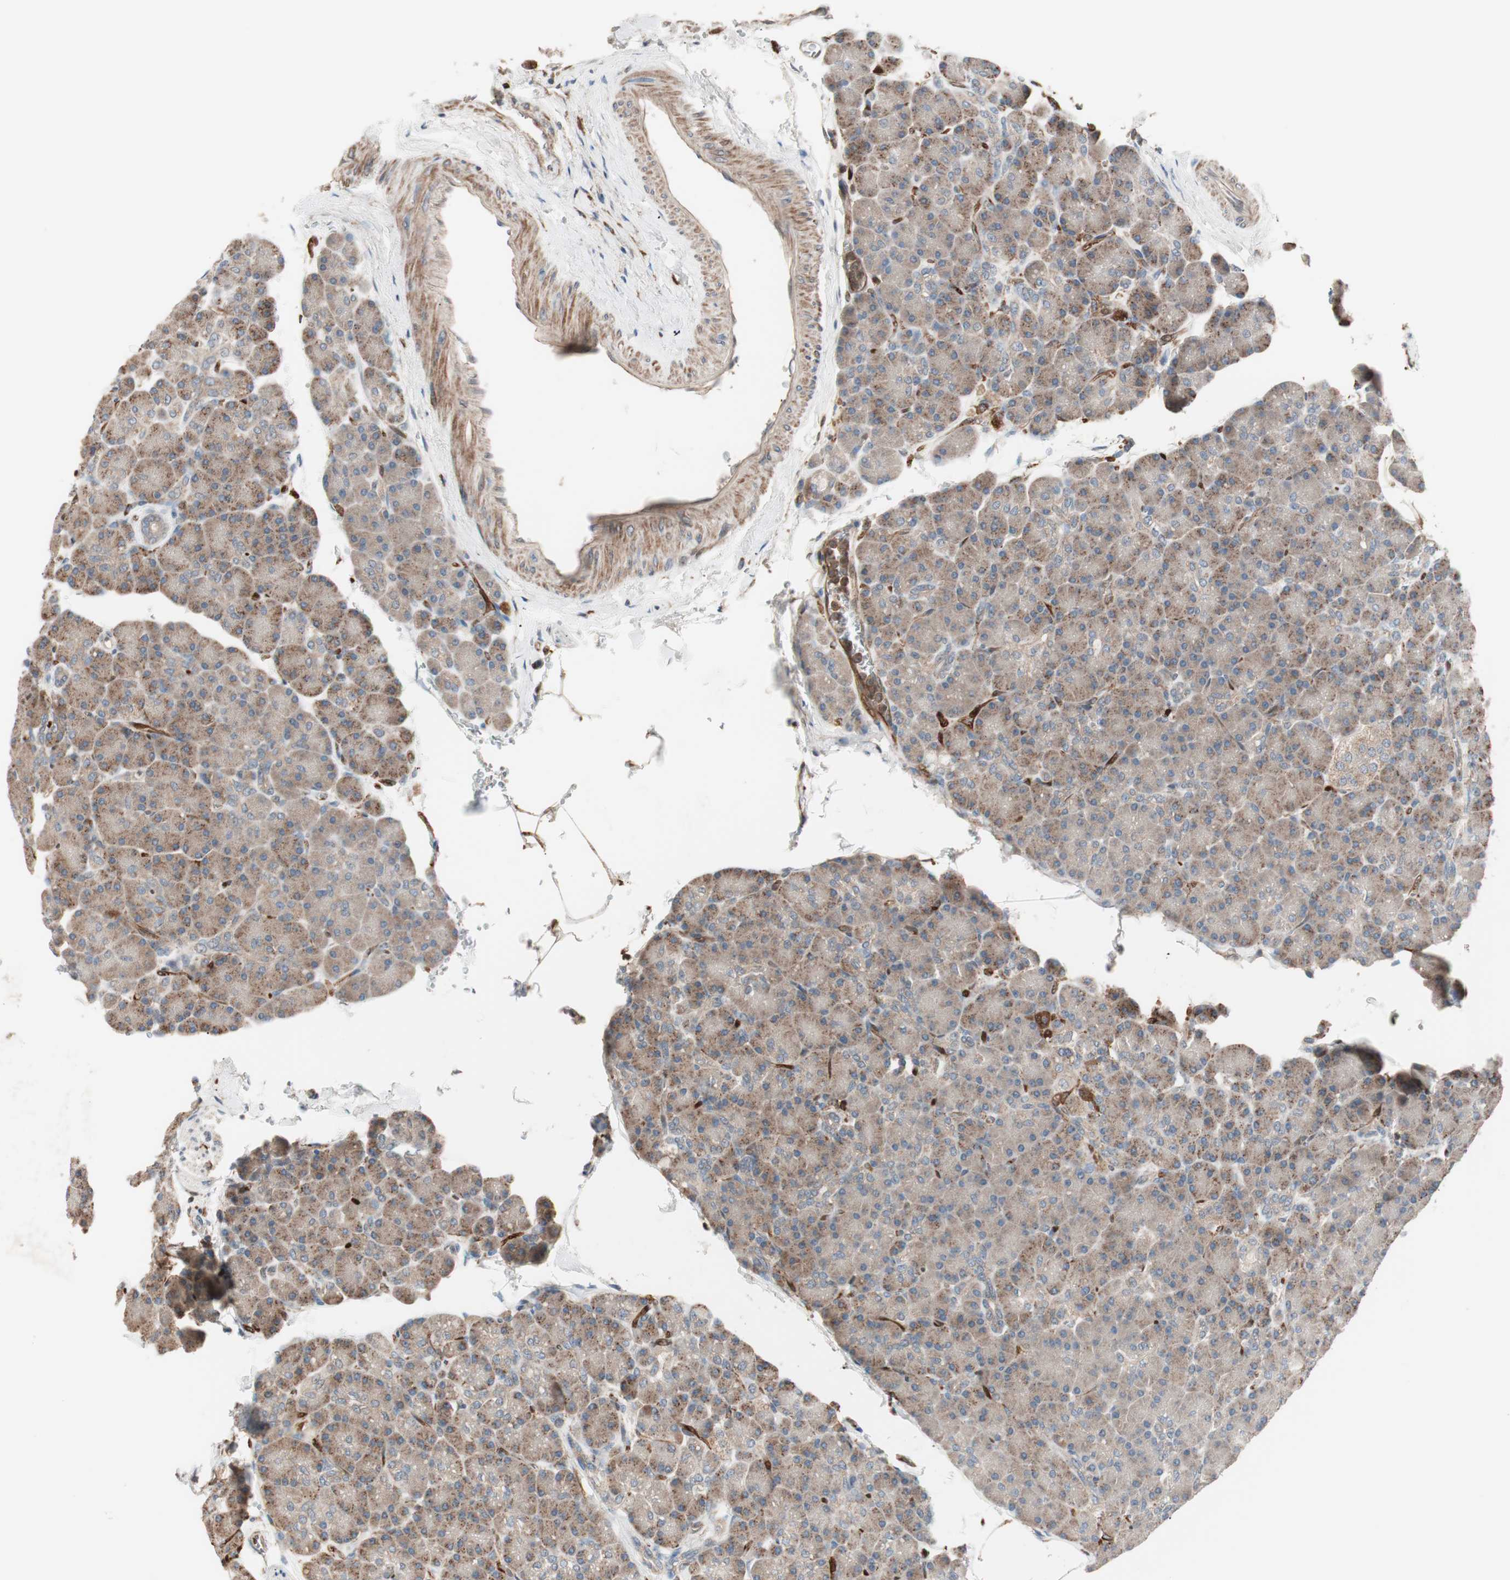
{"staining": {"intensity": "moderate", "quantity": ">75%", "location": "cytoplasmic/membranous"}, "tissue": "pancreas", "cell_type": "Exocrine glandular cells", "image_type": "normal", "snomed": [{"axis": "morphology", "description": "Normal tissue, NOS"}, {"axis": "topography", "description": "Pancreas"}], "caption": "Moderate cytoplasmic/membranous positivity for a protein is appreciated in about >75% of exocrine glandular cells of normal pancreas using IHC.", "gene": "STAB1", "patient": {"sex": "female", "age": 43}}